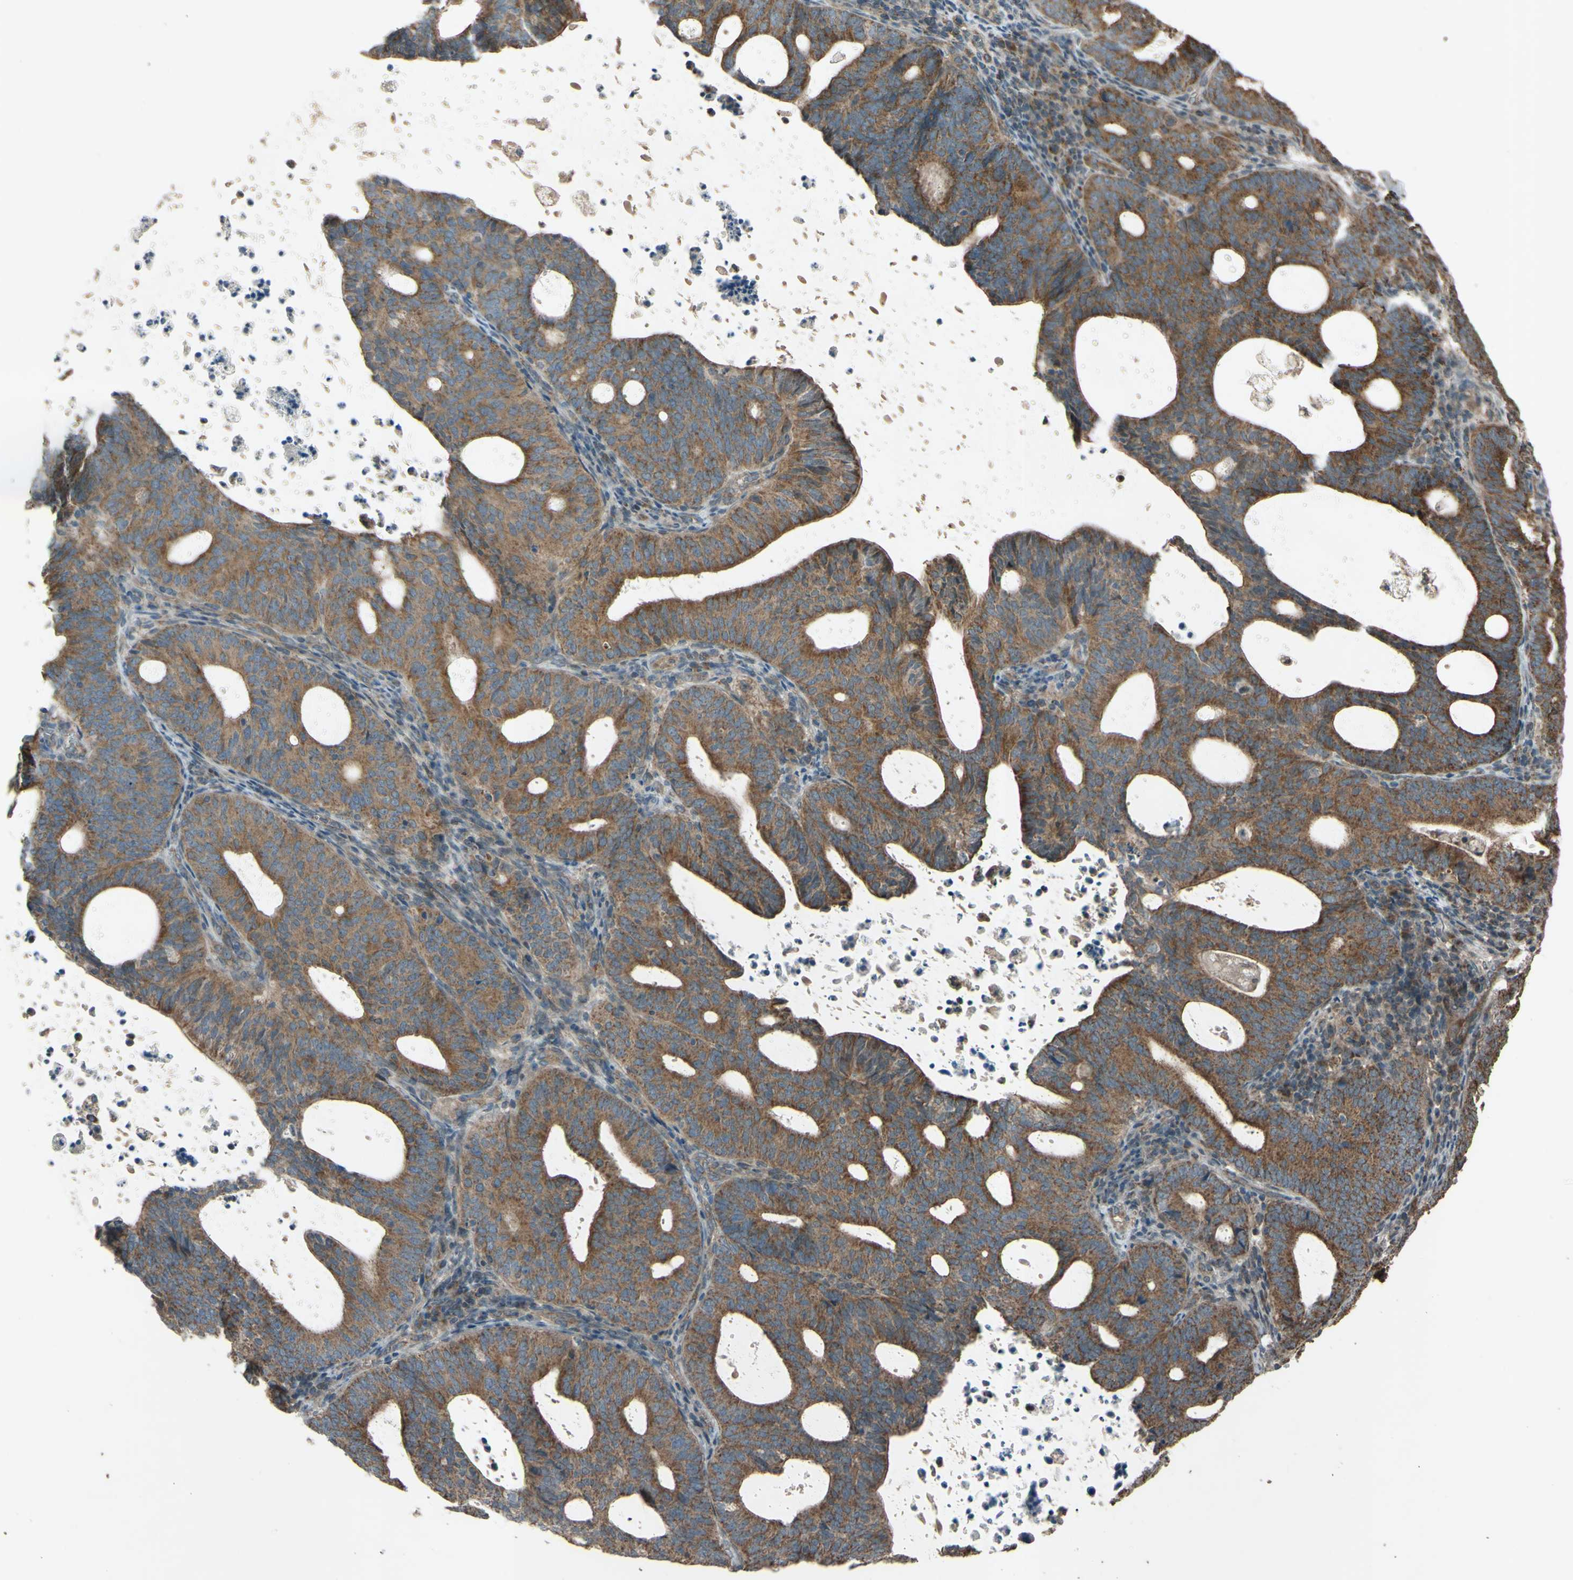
{"staining": {"intensity": "moderate", "quantity": ">75%", "location": "cytoplasmic/membranous"}, "tissue": "endometrial cancer", "cell_type": "Tumor cells", "image_type": "cancer", "snomed": [{"axis": "morphology", "description": "Adenocarcinoma, NOS"}, {"axis": "topography", "description": "Uterus"}], "caption": "A photomicrograph of endometrial cancer stained for a protein shows moderate cytoplasmic/membranous brown staining in tumor cells. Using DAB (3,3'-diaminobenzidine) (brown) and hematoxylin (blue) stains, captured at high magnification using brightfield microscopy.", "gene": "ACOT8", "patient": {"sex": "female", "age": 83}}